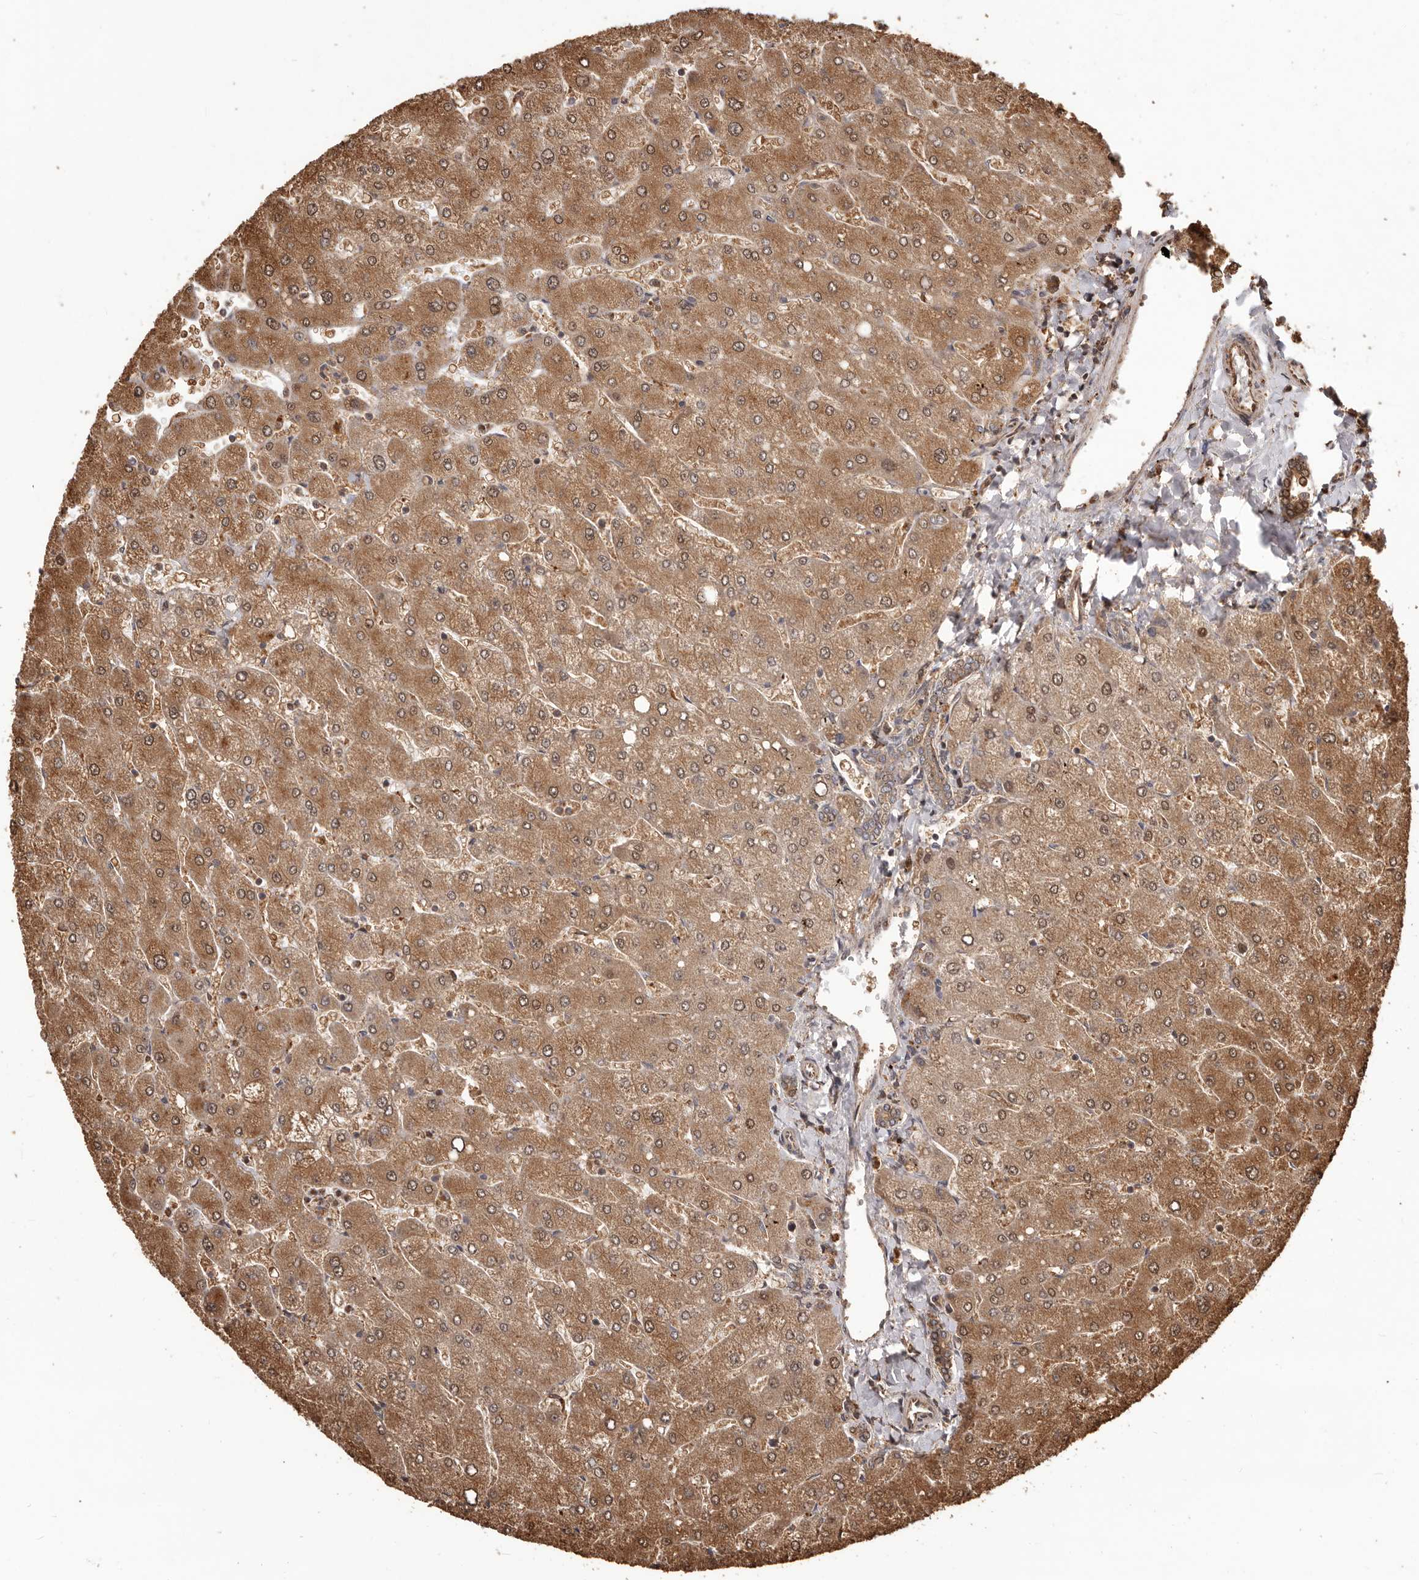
{"staining": {"intensity": "moderate", "quantity": ">75%", "location": "cytoplasmic/membranous"}, "tissue": "liver", "cell_type": "Cholangiocytes", "image_type": "normal", "snomed": [{"axis": "morphology", "description": "Normal tissue, NOS"}, {"axis": "topography", "description": "Liver"}], "caption": "Liver stained with a brown dye exhibits moderate cytoplasmic/membranous positive positivity in approximately >75% of cholangiocytes.", "gene": "MTO1", "patient": {"sex": "male", "age": 55}}